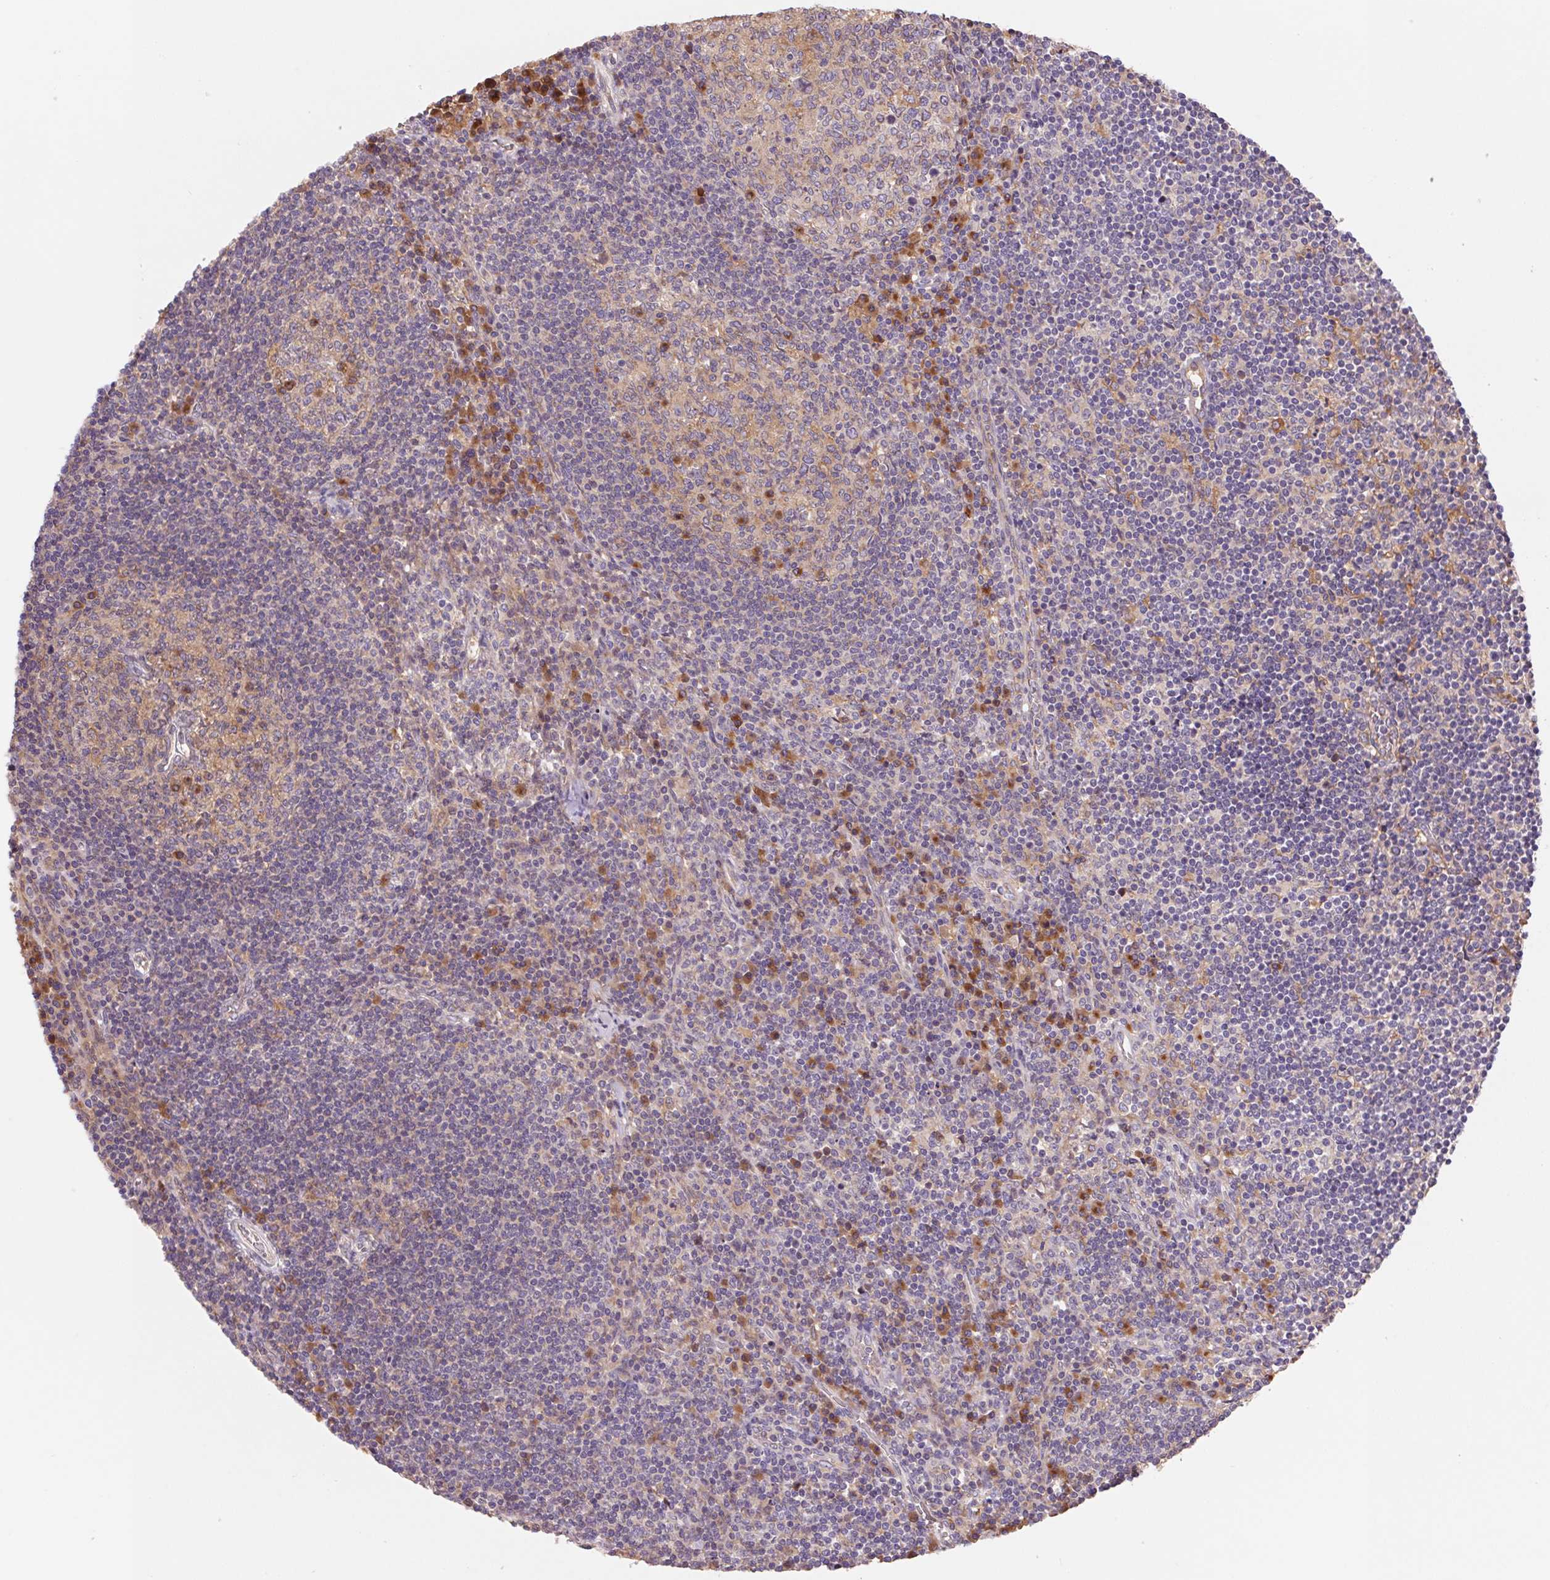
{"staining": {"intensity": "weak", "quantity": "<25%", "location": "cytoplasmic/membranous"}, "tissue": "lymph node", "cell_type": "Germinal center cells", "image_type": "normal", "snomed": [{"axis": "morphology", "description": "Normal tissue, NOS"}, {"axis": "topography", "description": "Lymph node"}], "caption": "This photomicrograph is of normal lymph node stained with immunohistochemistry to label a protein in brown with the nuclei are counter-stained blue. There is no positivity in germinal center cells. (Immunohistochemistry (ihc), brightfield microscopy, high magnification).", "gene": "RAB1A", "patient": {"sex": "male", "age": 67}}